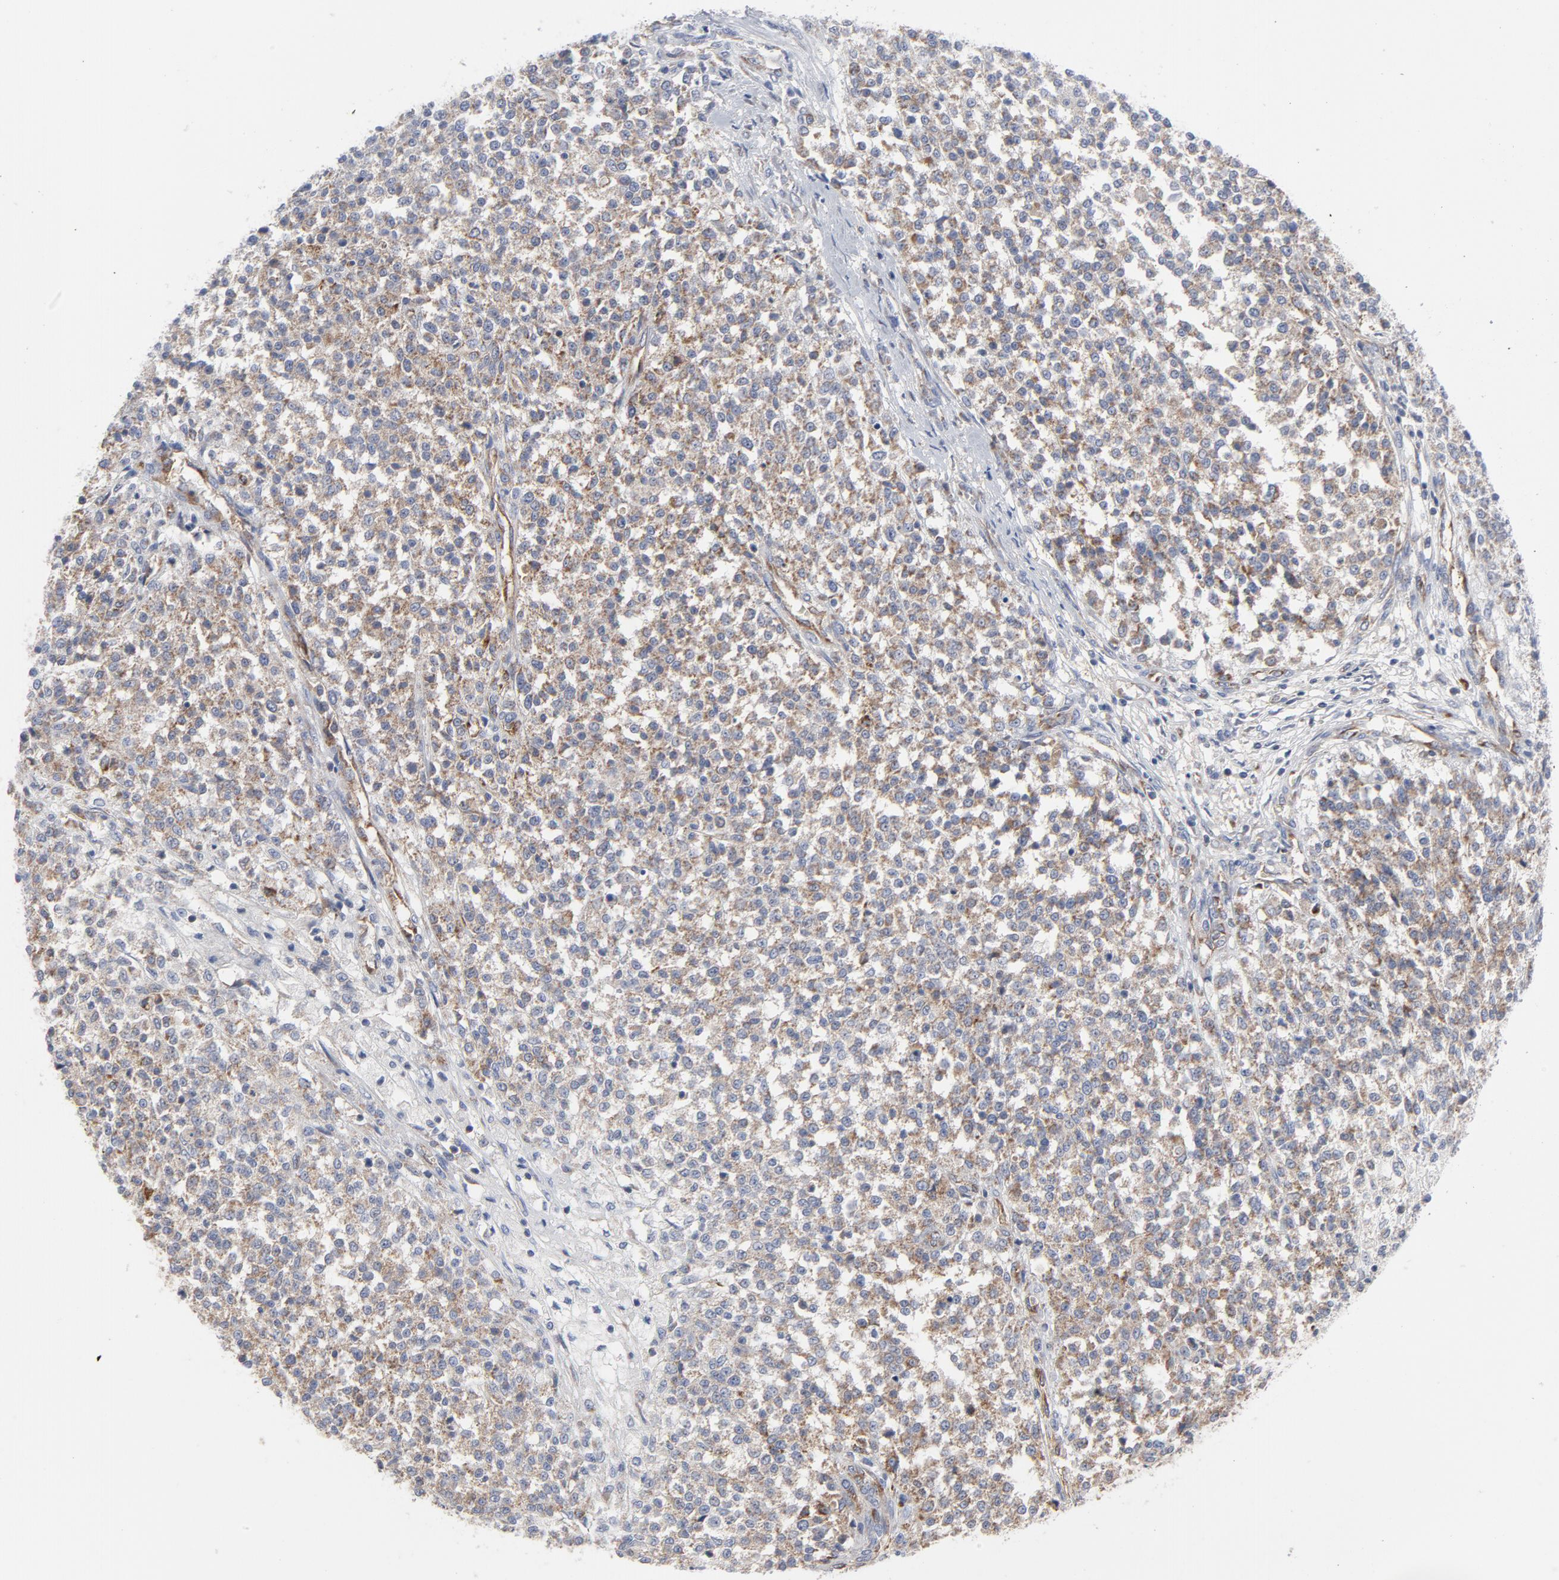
{"staining": {"intensity": "moderate", "quantity": ">75%", "location": "cytoplasmic/membranous"}, "tissue": "testis cancer", "cell_type": "Tumor cells", "image_type": "cancer", "snomed": [{"axis": "morphology", "description": "Seminoma, NOS"}, {"axis": "topography", "description": "Testis"}], "caption": "This is an image of immunohistochemistry (IHC) staining of testis seminoma, which shows moderate positivity in the cytoplasmic/membranous of tumor cells.", "gene": "OXA1L", "patient": {"sex": "male", "age": 59}}